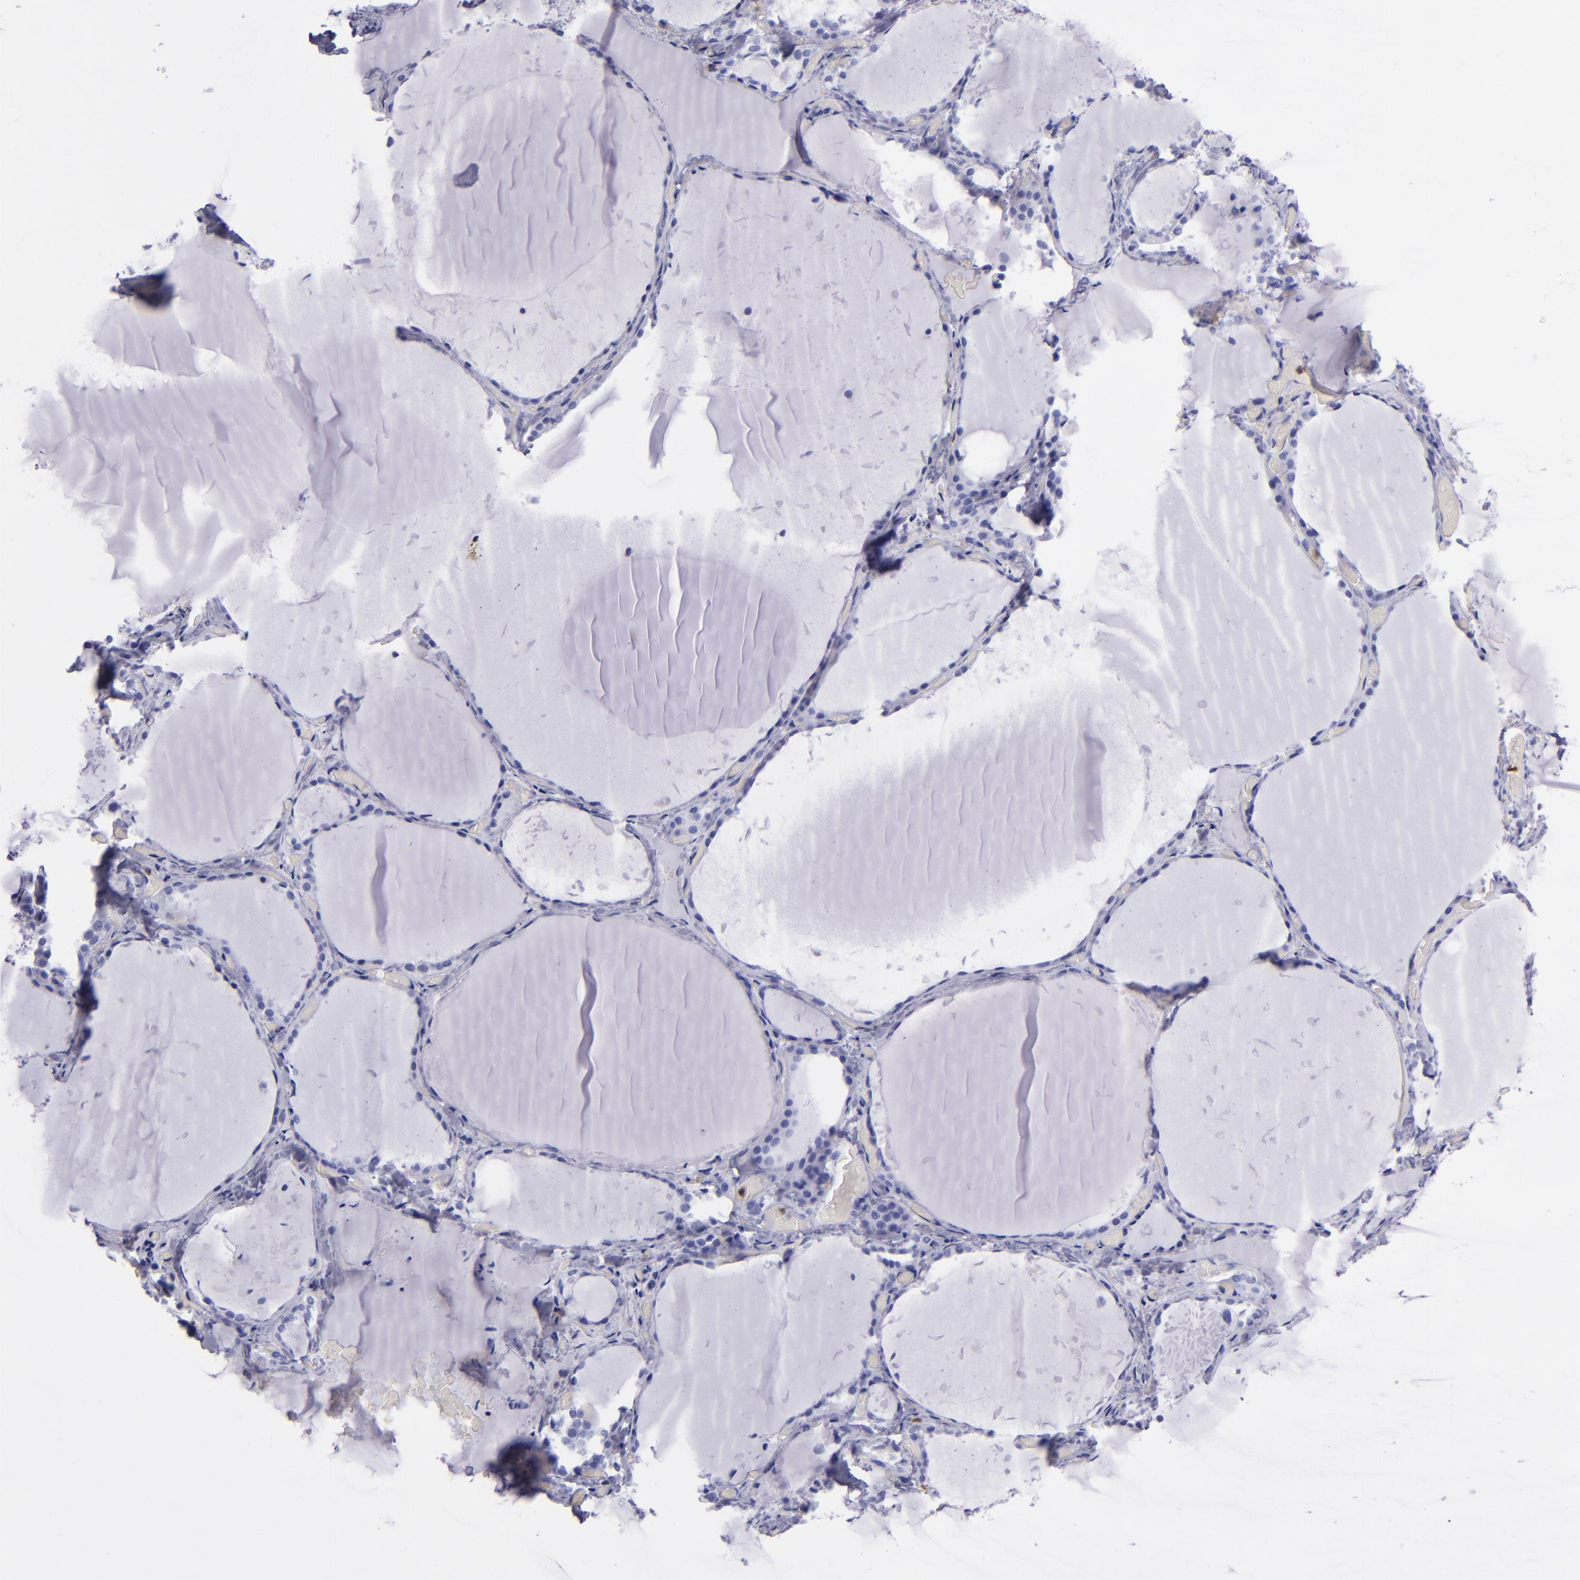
{"staining": {"intensity": "negative", "quantity": "none", "location": "none"}, "tissue": "thyroid gland", "cell_type": "Glandular cells", "image_type": "normal", "snomed": [{"axis": "morphology", "description": "Normal tissue, NOS"}, {"axis": "topography", "description": "Thyroid gland"}], "caption": "DAB (3,3'-diaminobenzidine) immunohistochemical staining of unremarkable thyroid gland demonstrates no significant expression in glandular cells.", "gene": "CR1", "patient": {"sex": "female", "age": 22}}